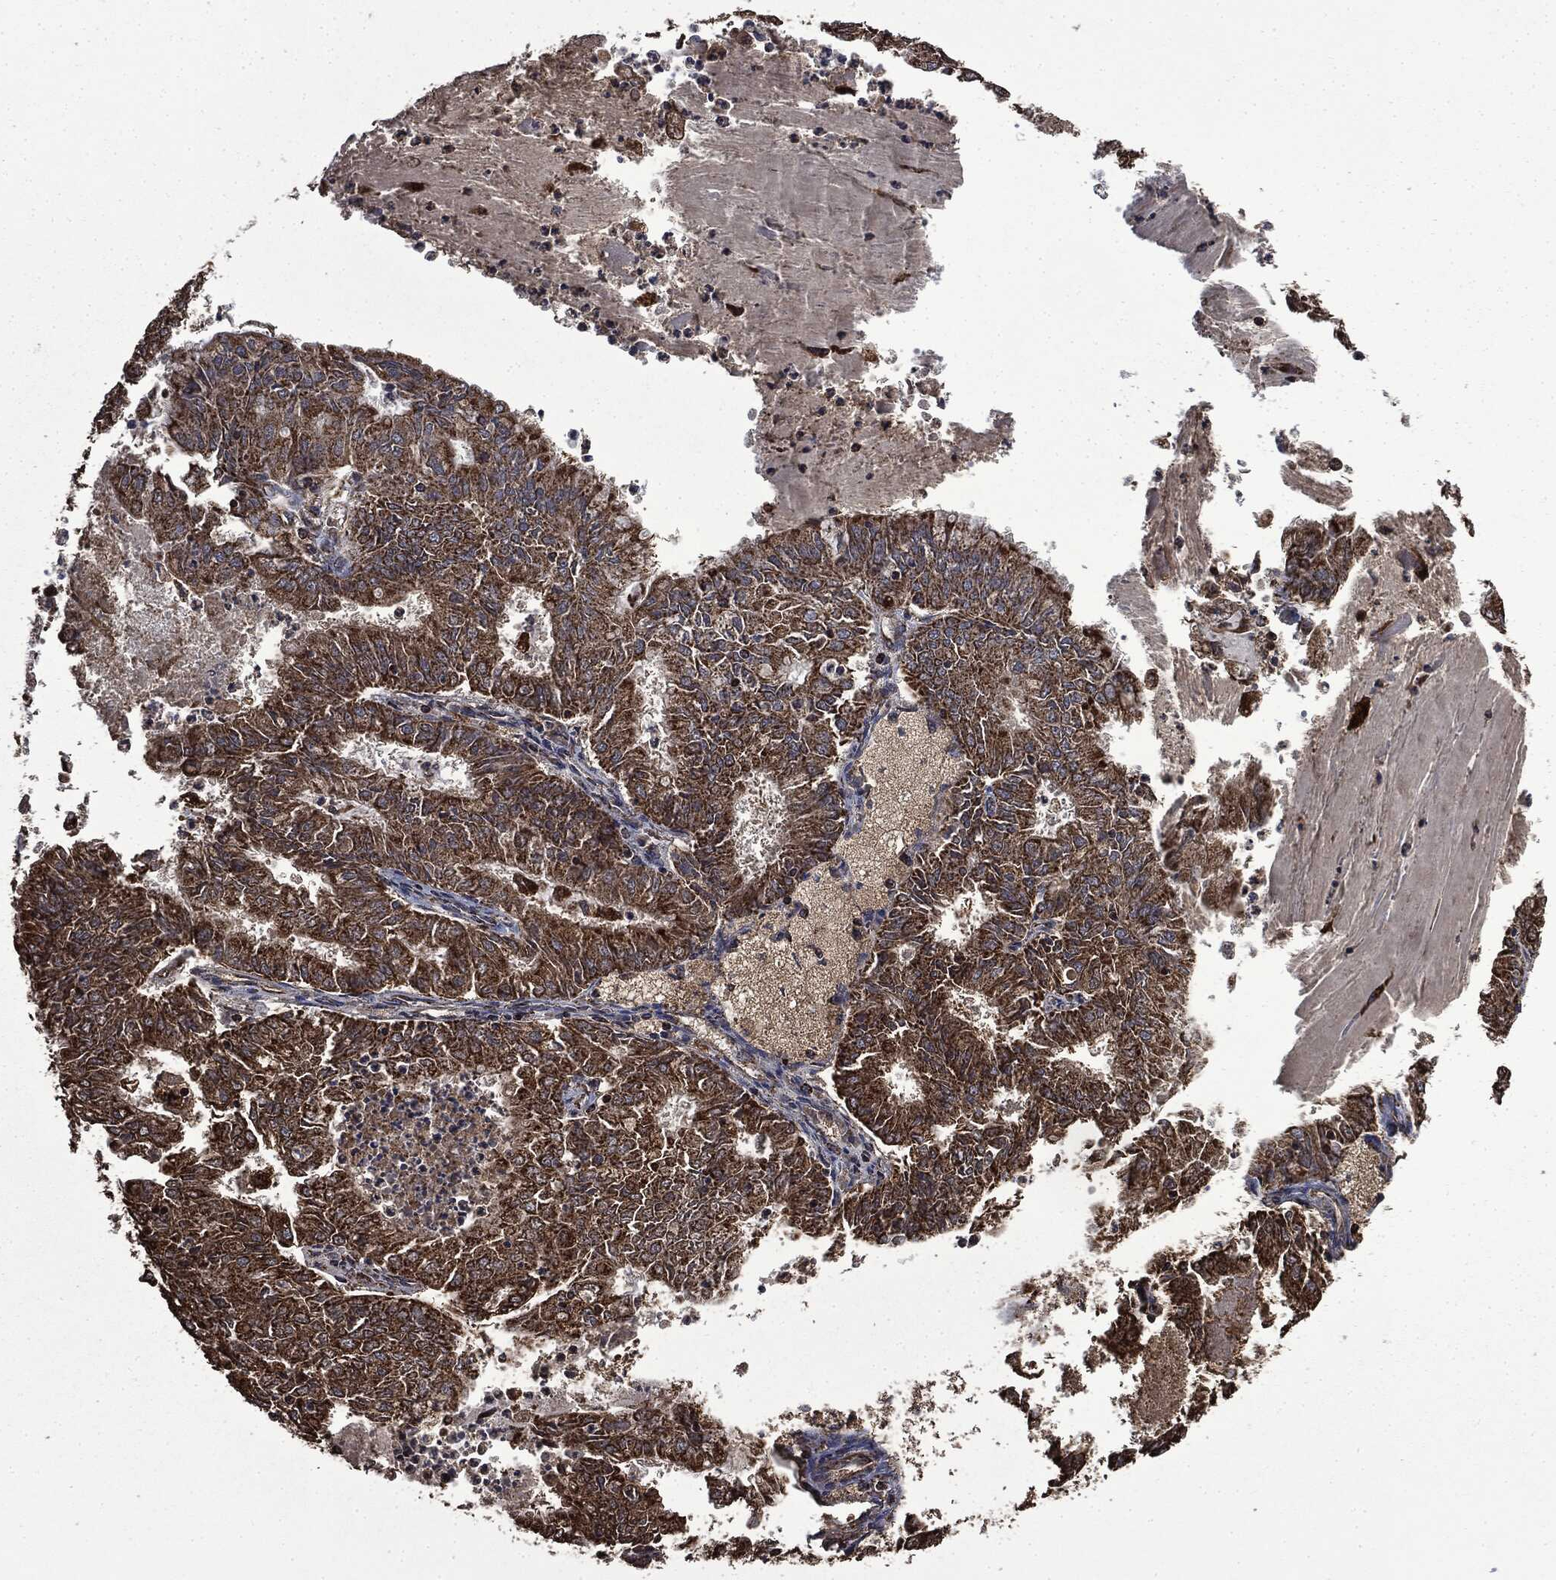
{"staining": {"intensity": "strong", "quantity": ">75%", "location": "cytoplasmic/membranous"}, "tissue": "endometrial cancer", "cell_type": "Tumor cells", "image_type": "cancer", "snomed": [{"axis": "morphology", "description": "Adenocarcinoma, NOS"}, {"axis": "topography", "description": "Endometrium"}], "caption": "Immunohistochemical staining of human endometrial cancer shows high levels of strong cytoplasmic/membranous staining in approximately >75% of tumor cells.", "gene": "LIG3", "patient": {"sex": "female", "age": 57}}